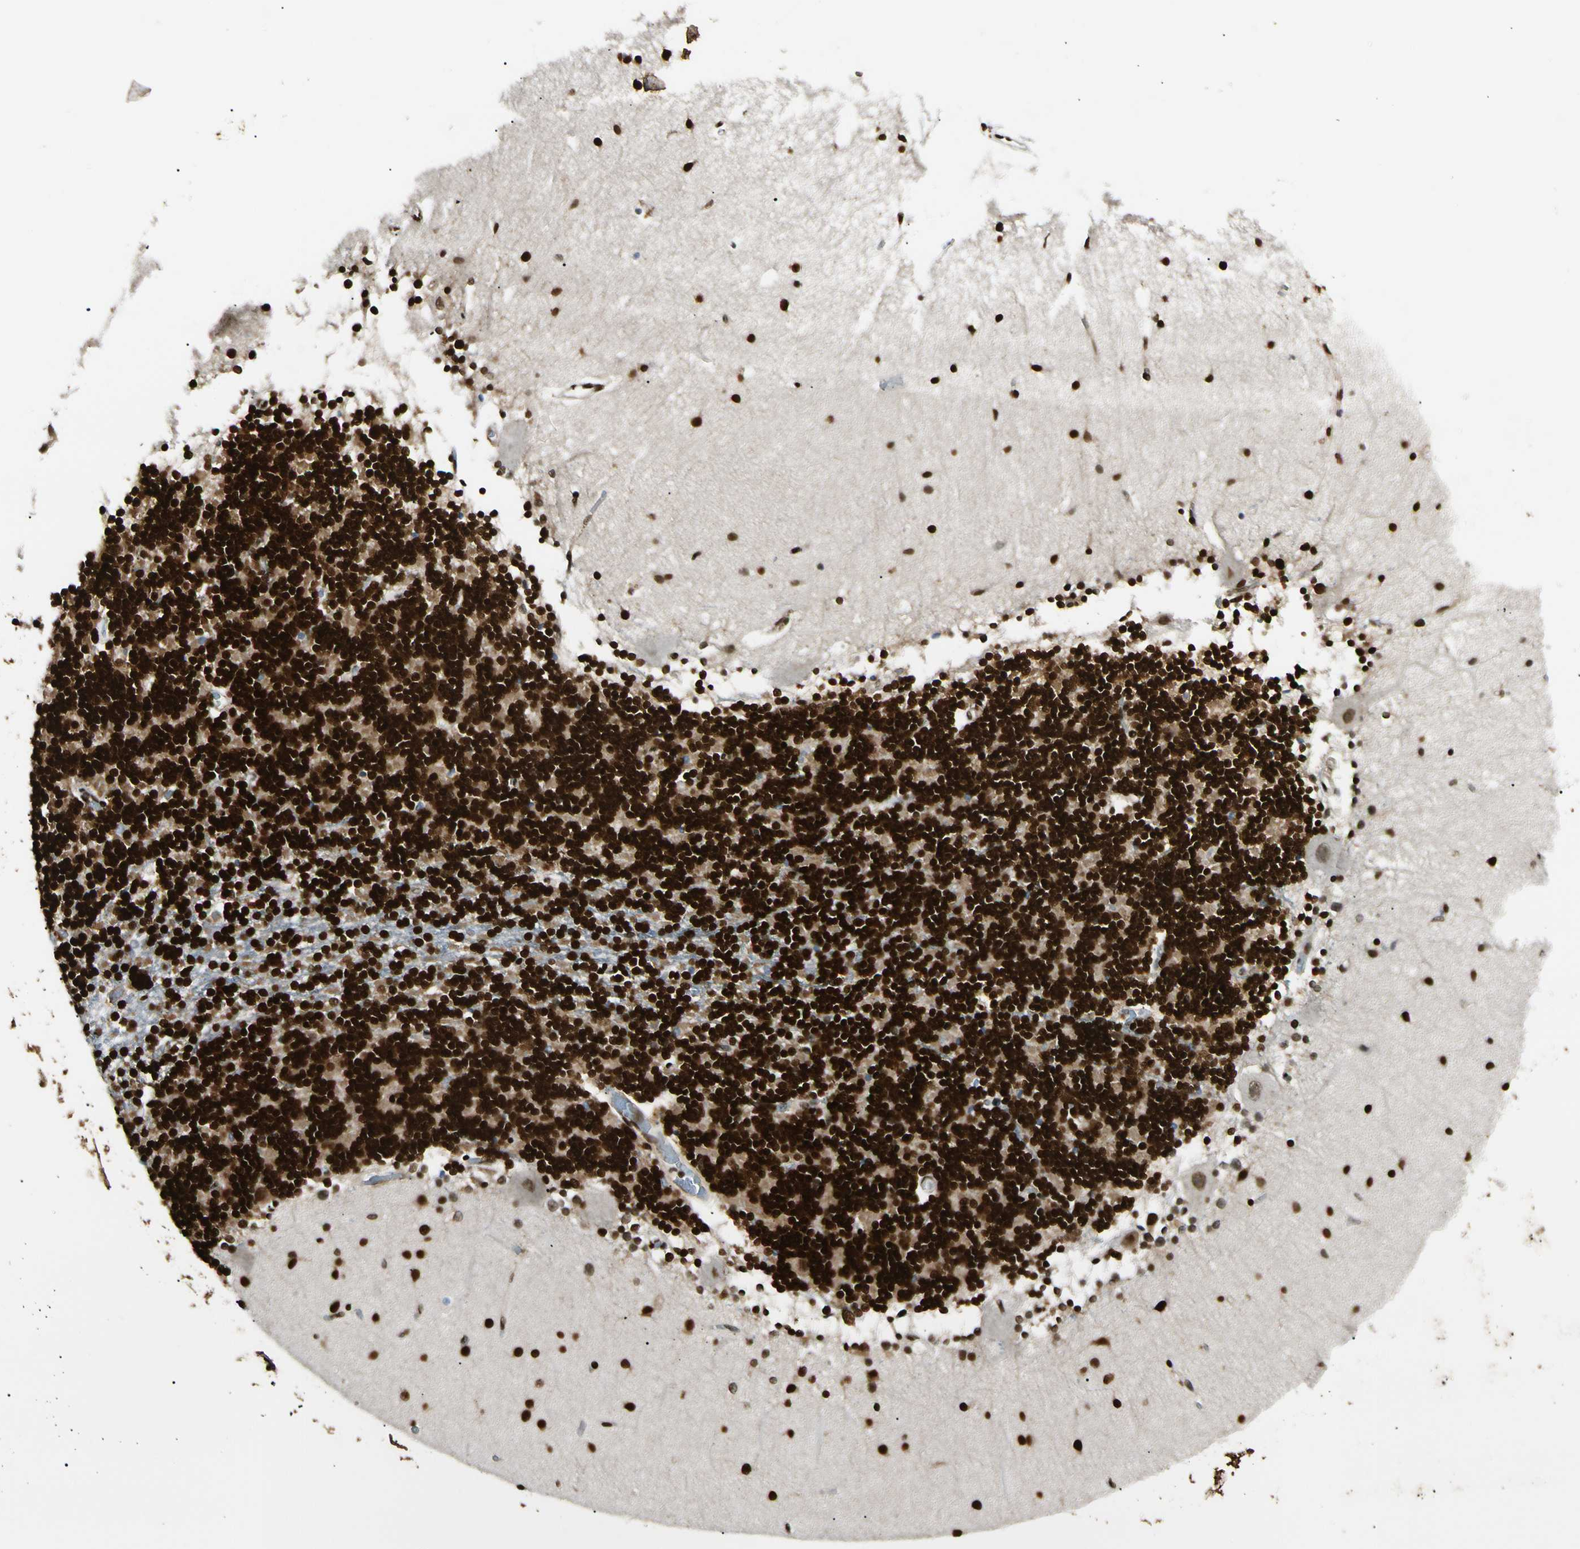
{"staining": {"intensity": "strong", "quantity": ">75%", "location": "nuclear"}, "tissue": "cerebellum", "cell_type": "Cells in granular layer", "image_type": "normal", "snomed": [{"axis": "morphology", "description": "Normal tissue, NOS"}, {"axis": "topography", "description": "Cerebellum"}], "caption": "Human cerebellum stained with a brown dye reveals strong nuclear positive expression in approximately >75% of cells in granular layer.", "gene": "FUS", "patient": {"sex": "female", "age": 54}}